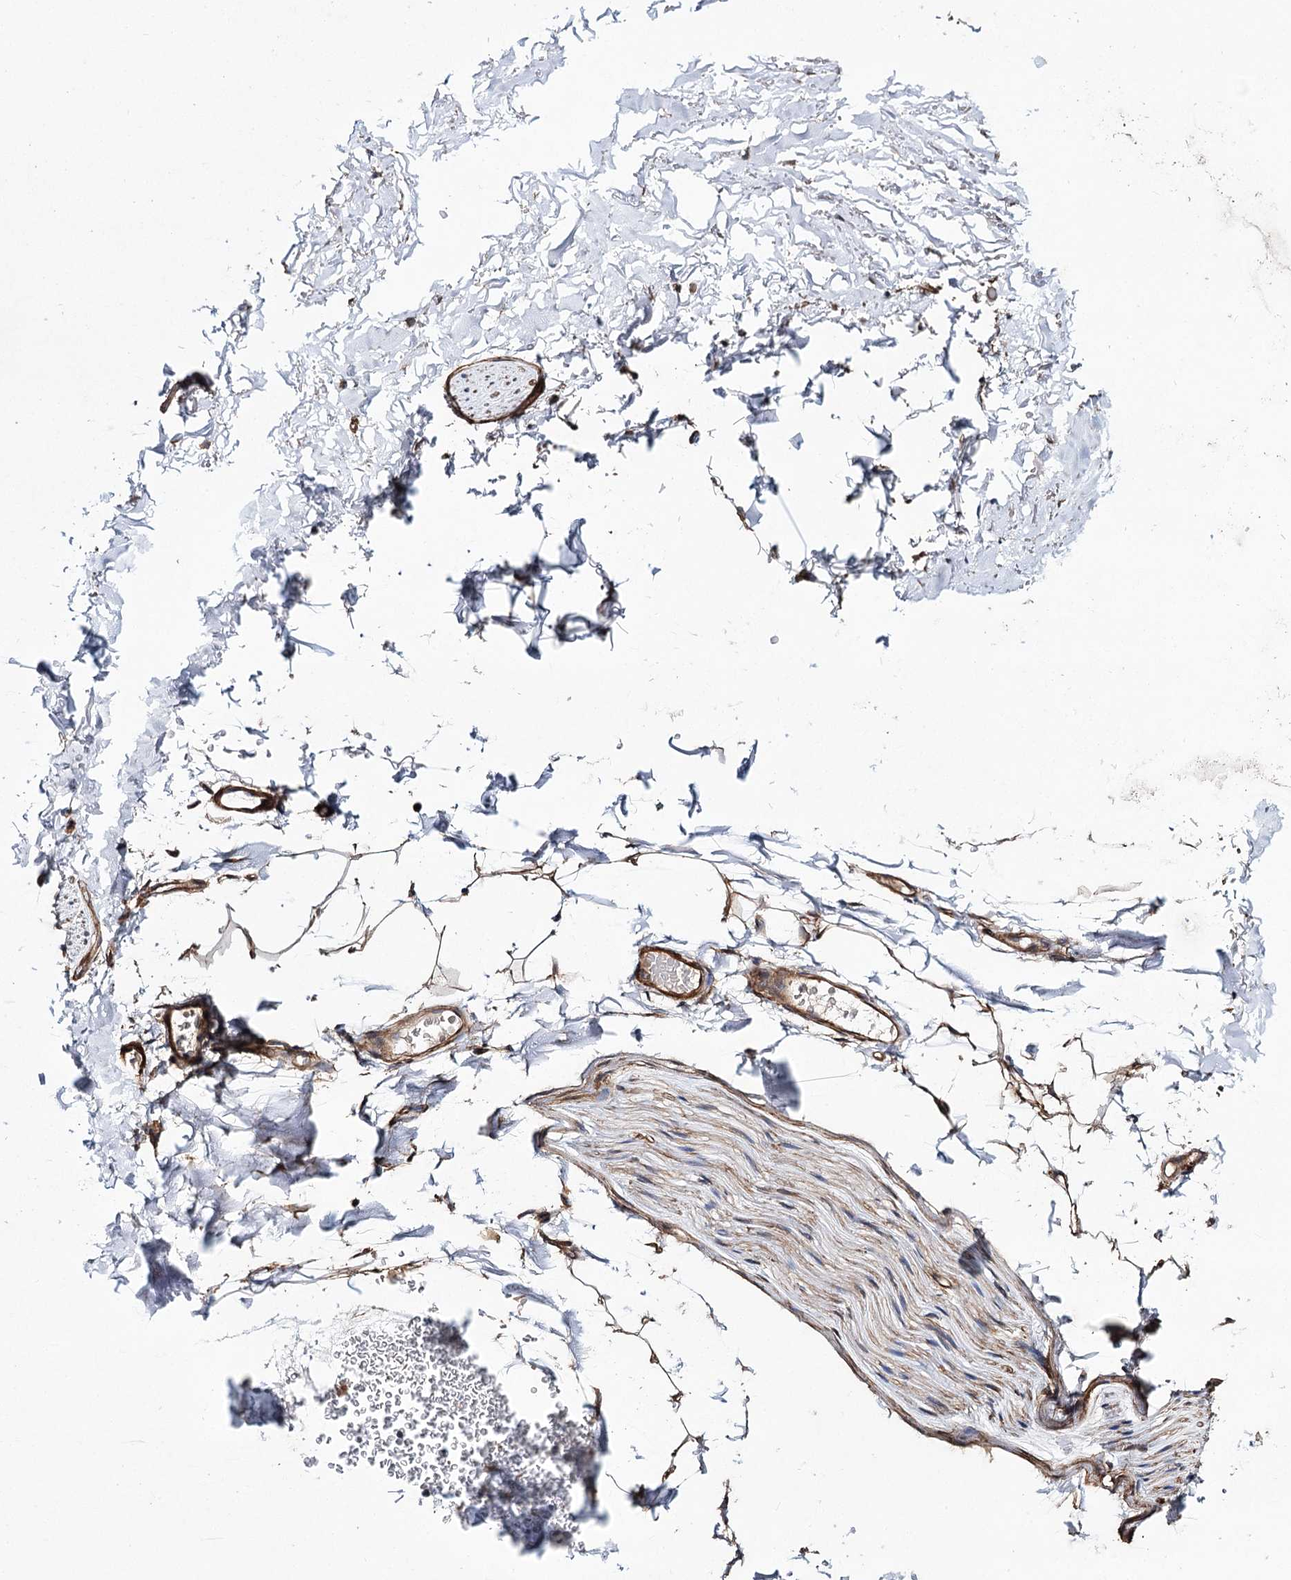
{"staining": {"intensity": "moderate", "quantity": ">75%", "location": "cytoplasmic/membranous"}, "tissue": "adipose tissue", "cell_type": "Adipocytes", "image_type": "normal", "snomed": [{"axis": "morphology", "description": "Normal tissue, NOS"}, {"axis": "topography", "description": "Cartilage tissue"}, {"axis": "topography", "description": "Bronchus"}], "caption": "Immunohistochemistry image of unremarkable adipose tissue: adipose tissue stained using IHC exhibits medium levels of moderate protein expression localized specifically in the cytoplasmic/membranous of adipocytes, appearing as a cytoplasmic/membranous brown color.", "gene": "MYO1C", "patient": {"sex": "female", "age": 73}}